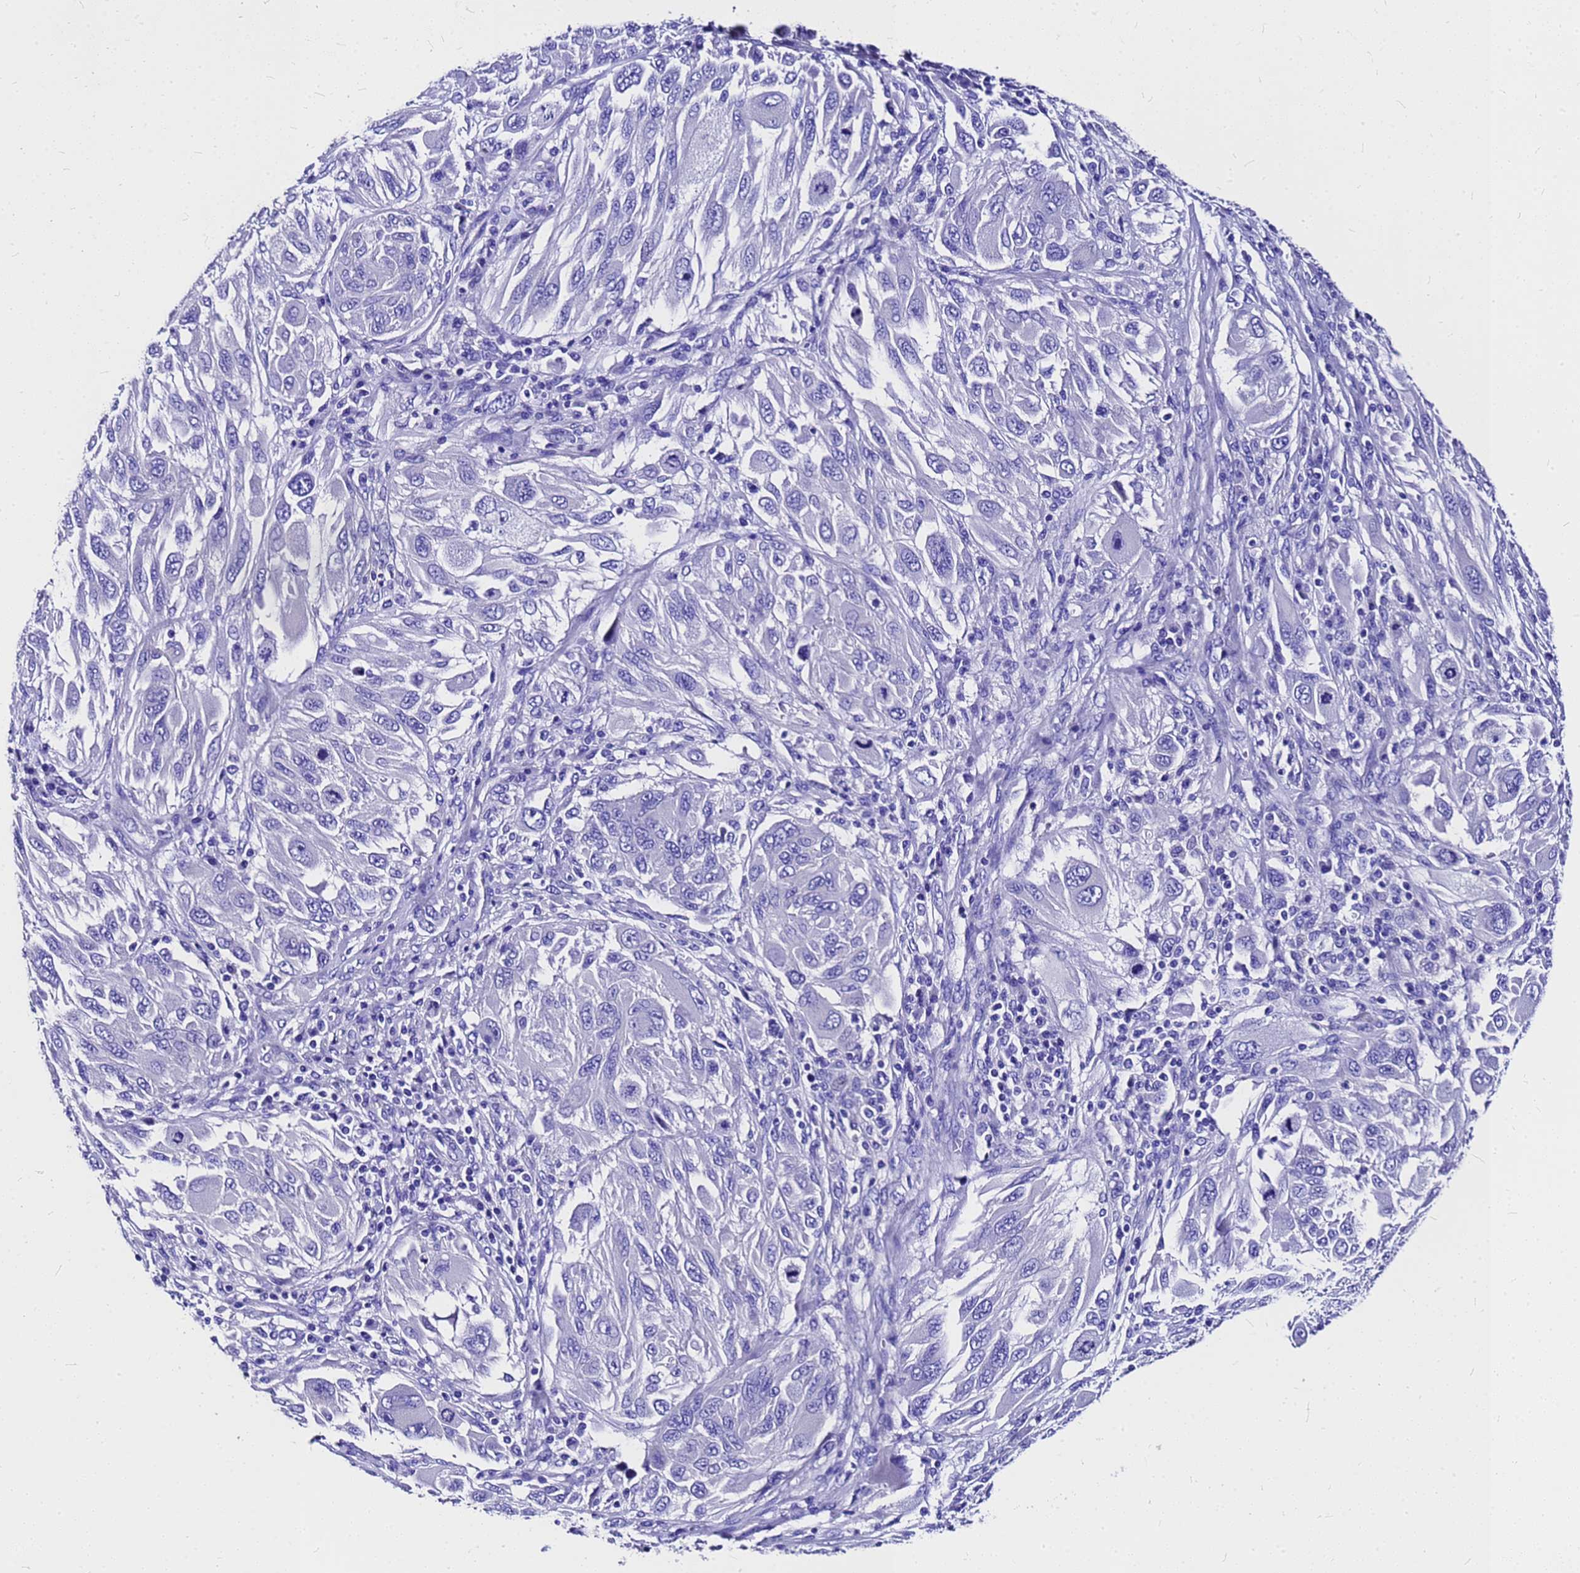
{"staining": {"intensity": "negative", "quantity": "none", "location": "none"}, "tissue": "melanoma", "cell_type": "Tumor cells", "image_type": "cancer", "snomed": [{"axis": "morphology", "description": "Malignant melanoma, NOS"}, {"axis": "topography", "description": "Skin"}], "caption": "Tumor cells show no significant staining in malignant melanoma.", "gene": "HERC4", "patient": {"sex": "female", "age": 91}}